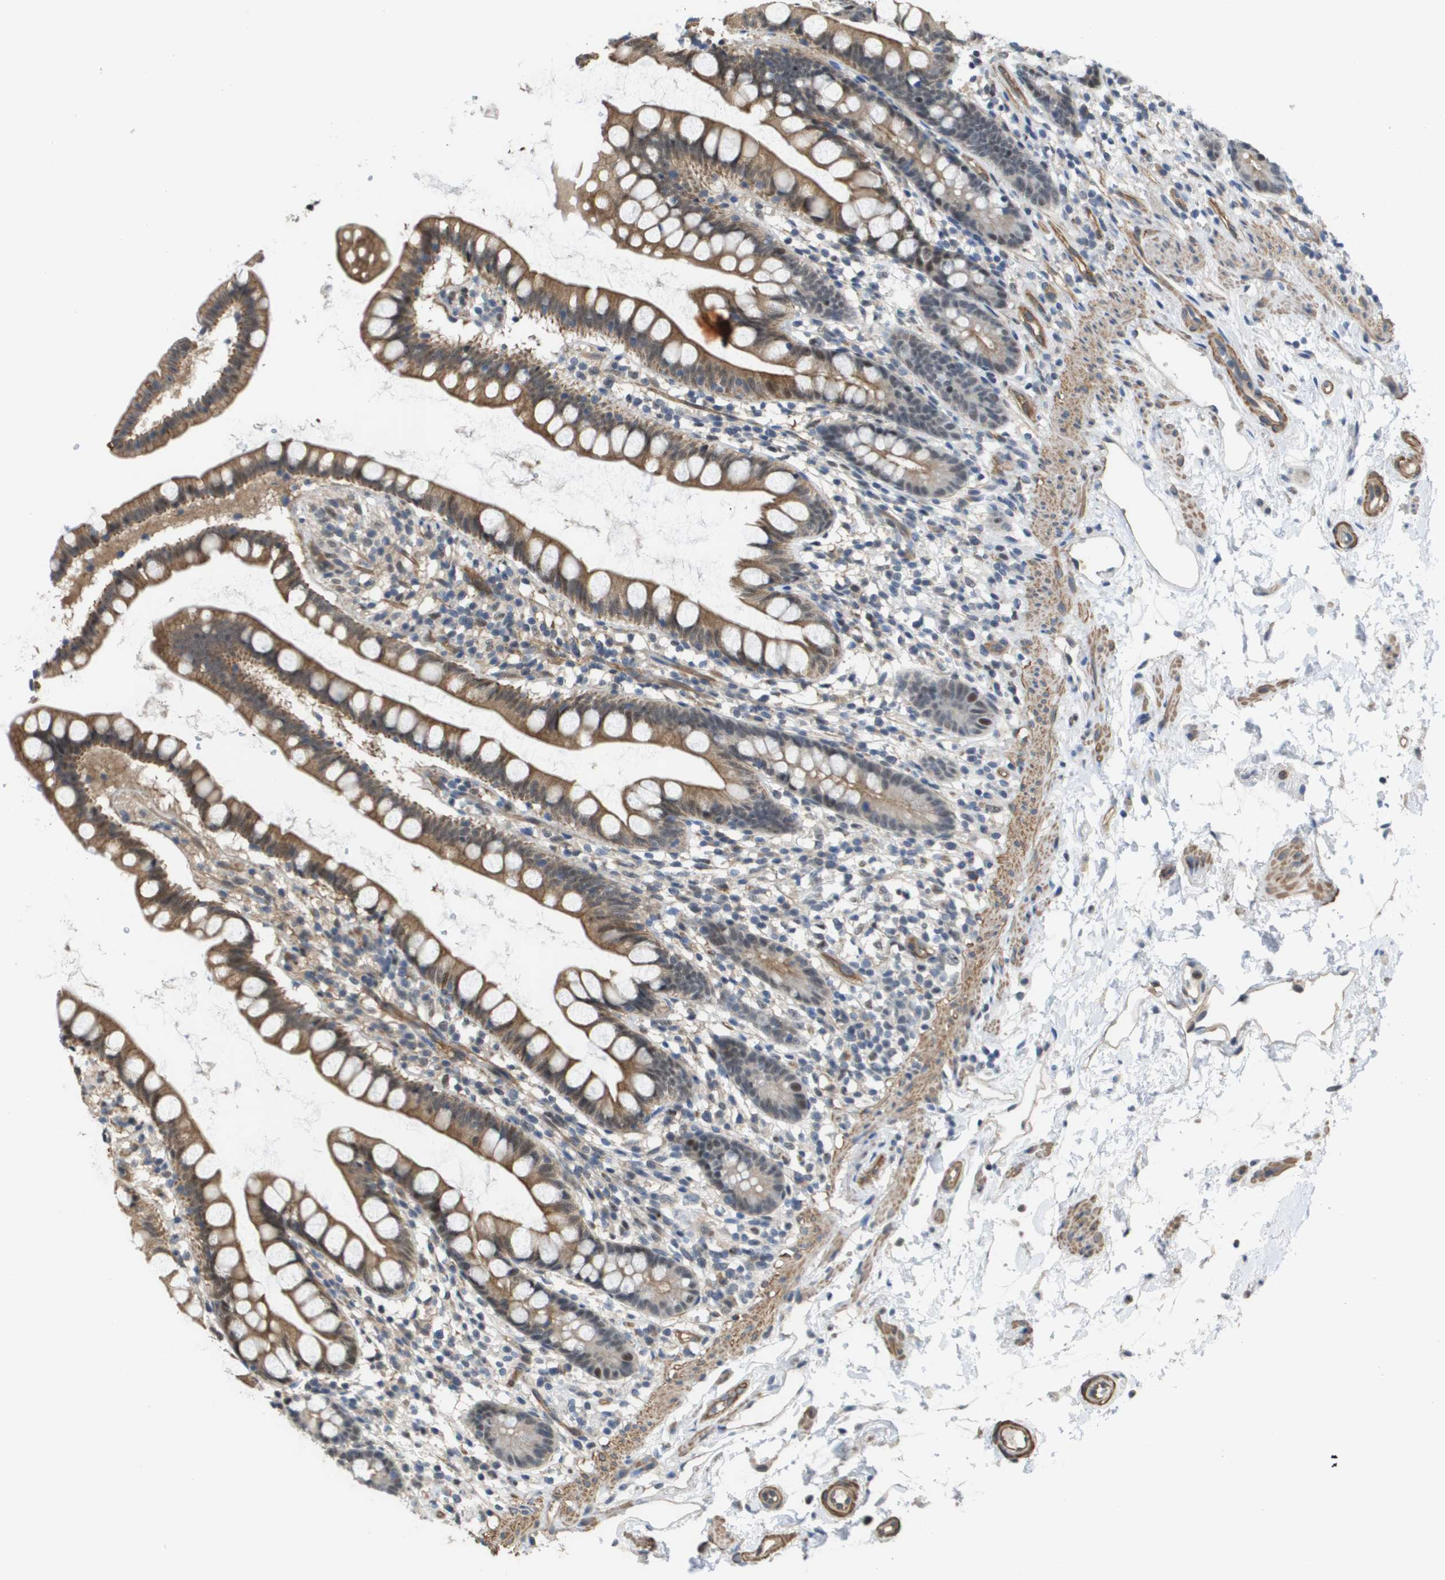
{"staining": {"intensity": "moderate", "quantity": "25%-75%", "location": "cytoplasmic/membranous,nuclear"}, "tissue": "small intestine", "cell_type": "Glandular cells", "image_type": "normal", "snomed": [{"axis": "morphology", "description": "Normal tissue, NOS"}, {"axis": "topography", "description": "Small intestine"}], "caption": "This photomicrograph reveals immunohistochemistry (IHC) staining of normal small intestine, with medium moderate cytoplasmic/membranous,nuclear staining in approximately 25%-75% of glandular cells.", "gene": "RNF112", "patient": {"sex": "female", "age": 84}}